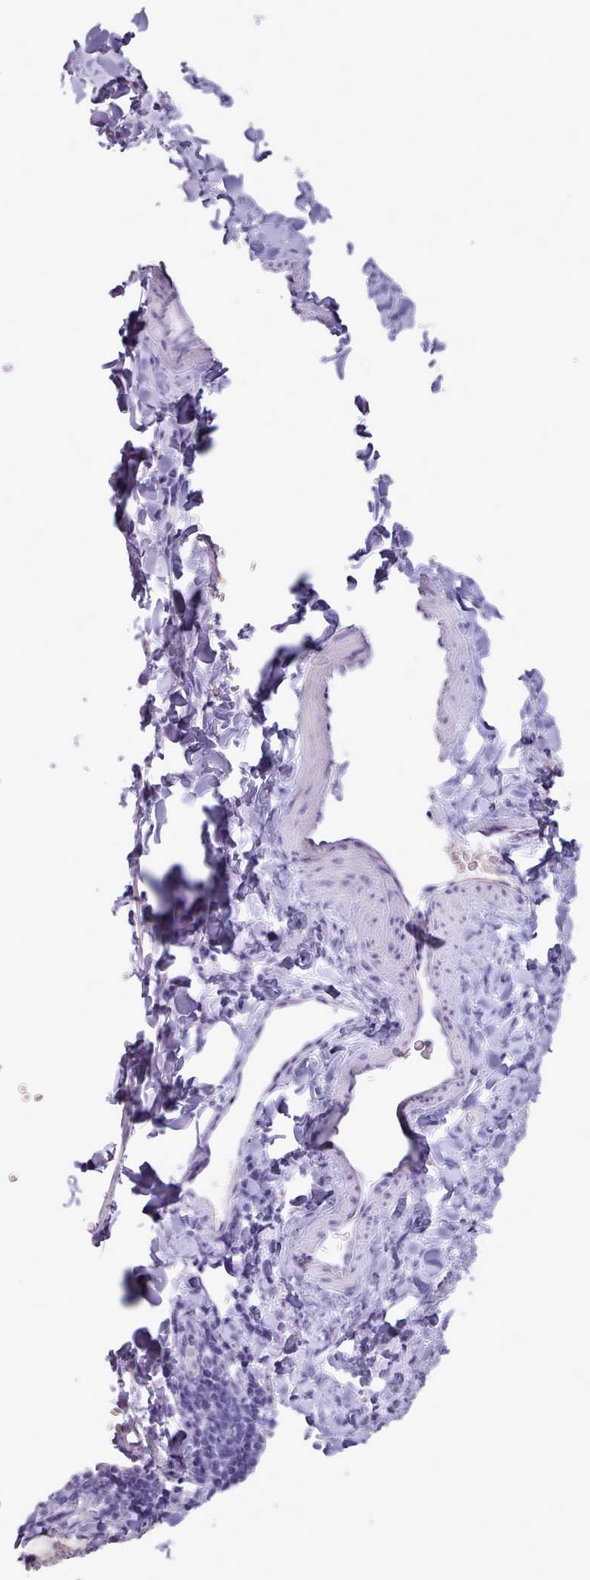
{"staining": {"intensity": "moderate", "quantity": "<25%", "location": "cytoplasmic/membranous"}, "tissue": "thyroid gland", "cell_type": "Glandular cells", "image_type": "normal", "snomed": [{"axis": "morphology", "description": "Normal tissue, NOS"}, {"axis": "topography", "description": "Thyroid gland"}], "caption": "Immunohistochemical staining of benign thyroid gland demonstrates moderate cytoplasmic/membranous protein expression in about <25% of glandular cells. (Brightfield microscopy of DAB IHC at high magnification).", "gene": "ATRAID", "patient": {"sex": "female", "age": 31}}